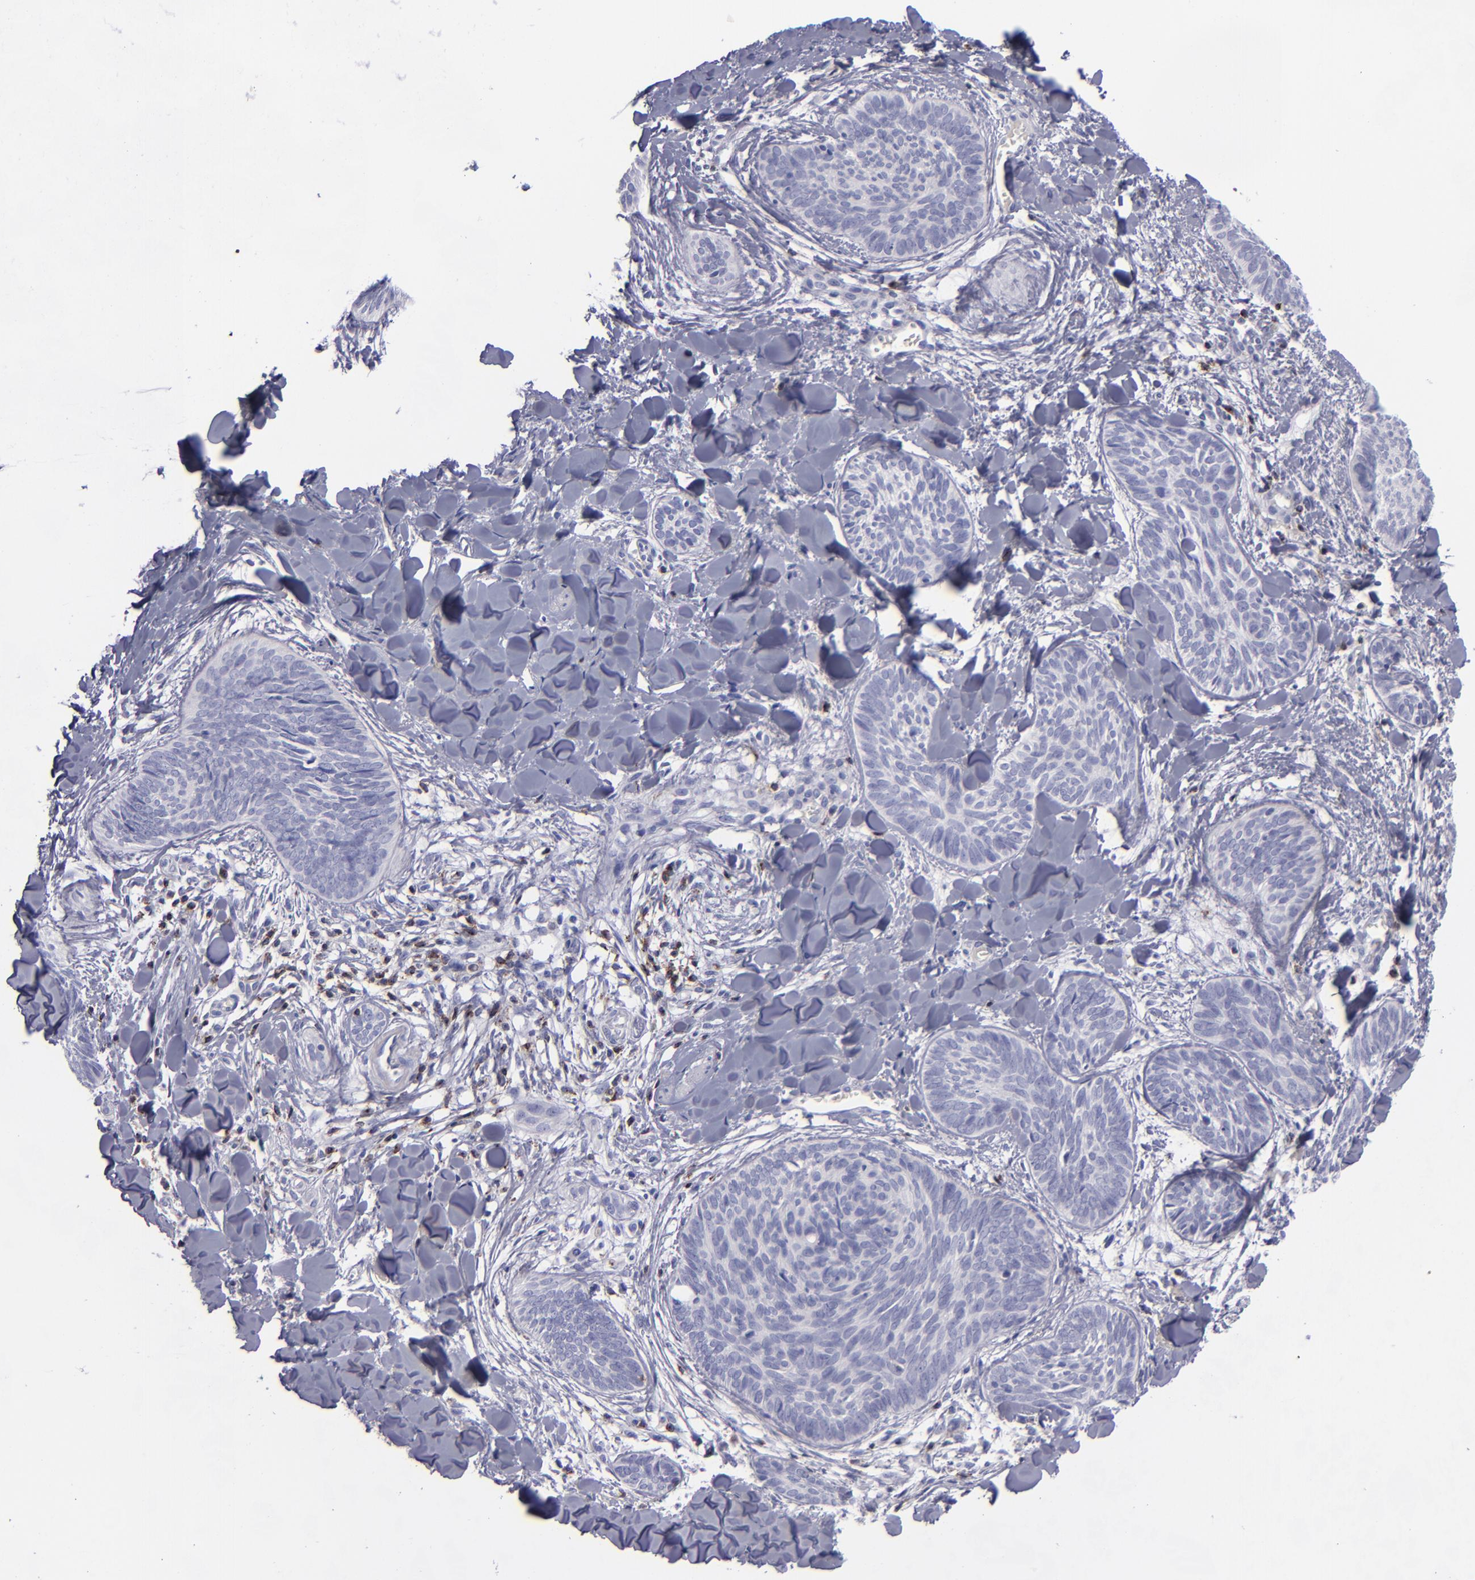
{"staining": {"intensity": "negative", "quantity": "none", "location": "none"}, "tissue": "skin cancer", "cell_type": "Tumor cells", "image_type": "cancer", "snomed": [{"axis": "morphology", "description": "Basal cell carcinoma"}, {"axis": "topography", "description": "Skin"}], "caption": "Basal cell carcinoma (skin) stained for a protein using immunohistochemistry demonstrates no staining tumor cells.", "gene": "CD2", "patient": {"sex": "female", "age": 81}}